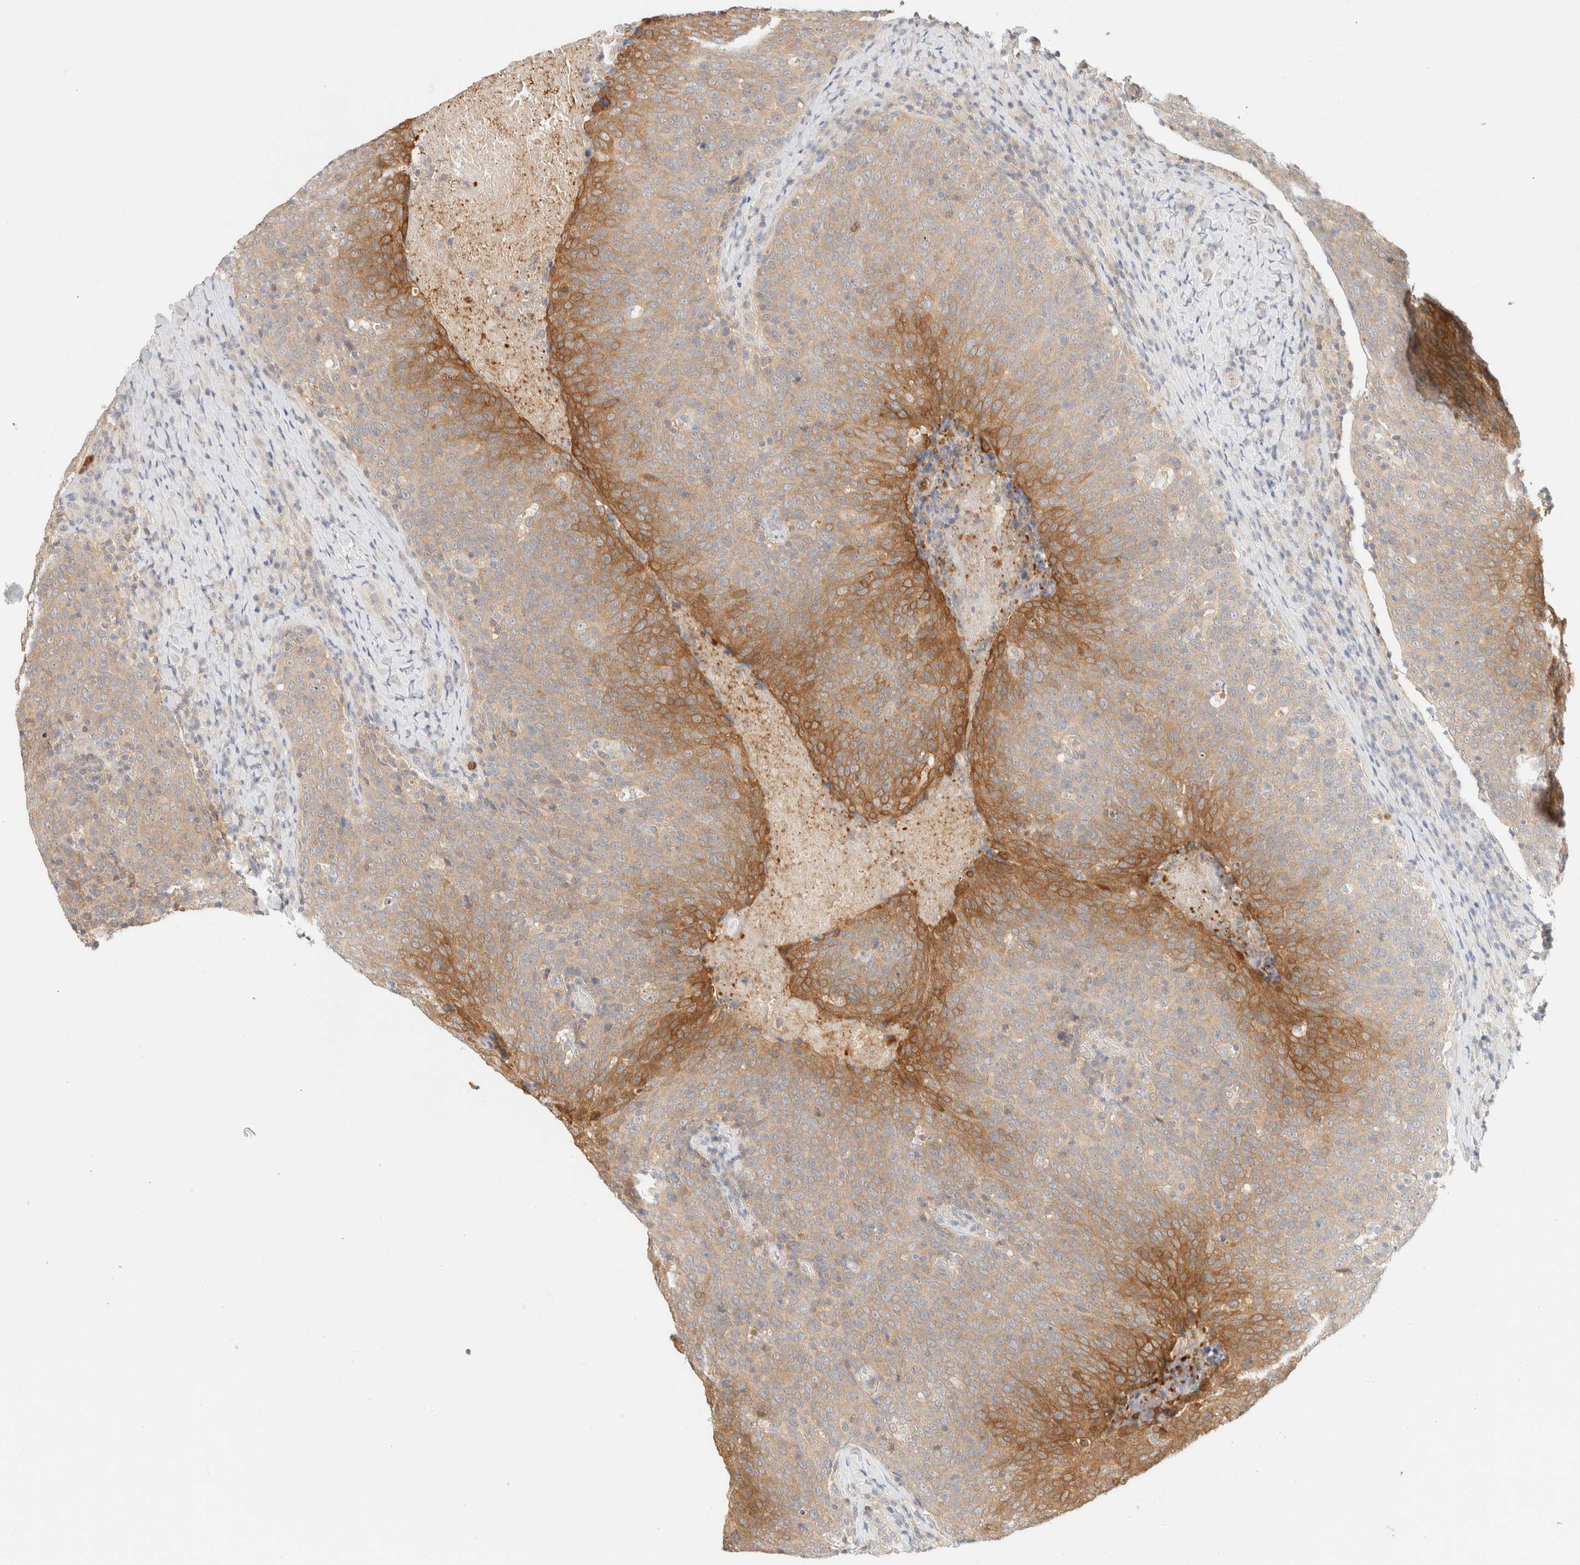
{"staining": {"intensity": "moderate", "quantity": "25%-75%", "location": "cytoplasmic/membranous"}, "tissue": "head and neck cancer", "cell_type": "Tumor cells", "image_type": "cancer", "snomed": [{"axis": "morphology", "description": "Squamous cell carcinoma, NOS"}, {"axis": "morphology", "description": "Squamous cell carcinoma, metastatic, NOS"}, {"axis": "topography", "description": "Lymph node"}, {"axis": "topography", "description": "Head-Neck"}], "caption": "Approximately 25%-75% of tumor cells in head and neck cancer (metastatic squamous cell carcinoma) display moderate cytoplasmic/membranous protein expression as visualized by brown immunohistochemical staining.", "gene": "GPI", "patient": {"sex": "male", "age": 62}}